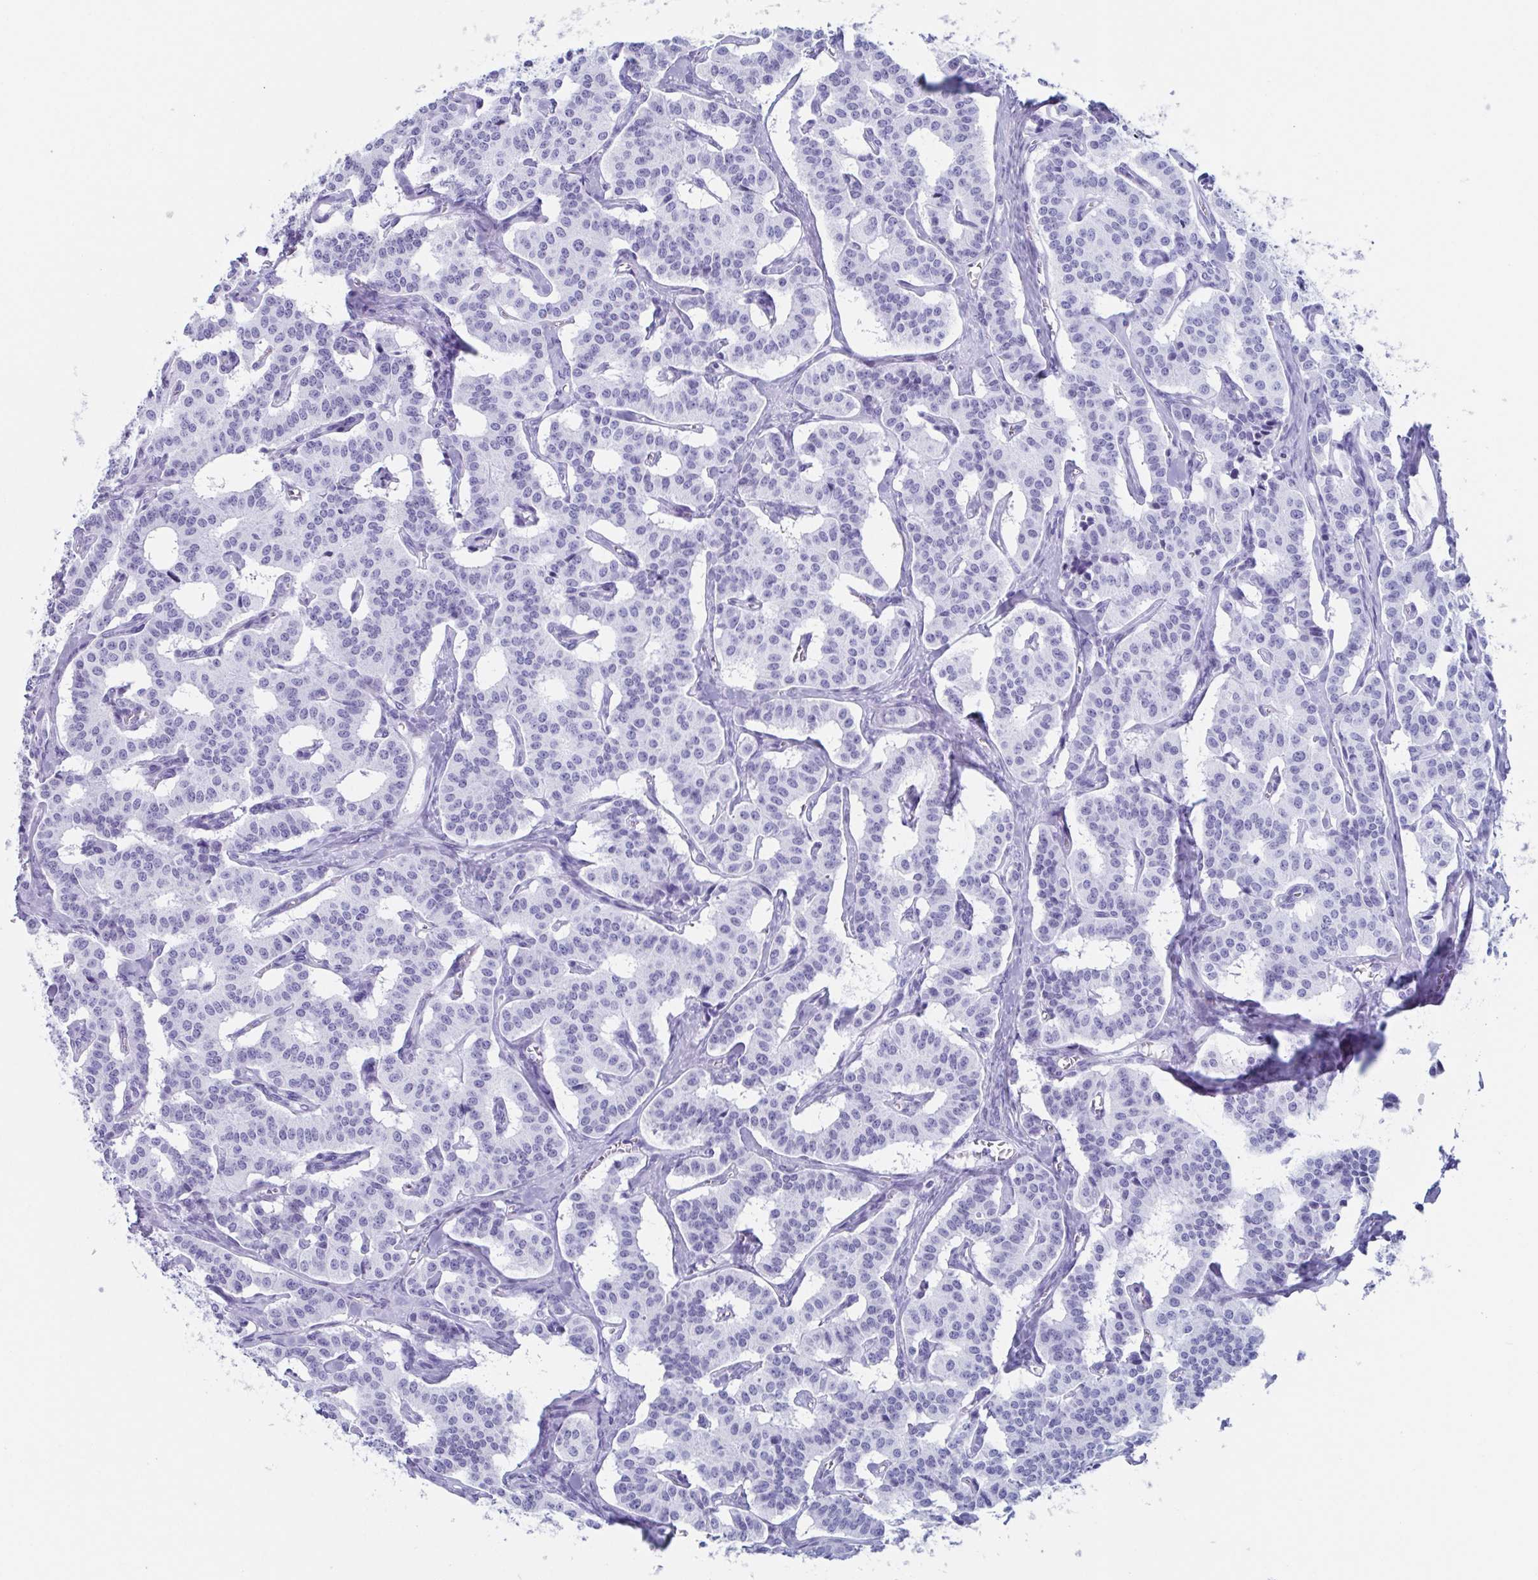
{"staining": {"intensity": "negative", "quantity": "none", "location": "none"}, "tissue": "carcinoid", "cell_type": "Tumor cells", "image_type": "cancer", "snomed": [{"axis": "morphology", "description": "Carcinoid, malignant, NOS"}, {"axis": "topography", "description": "Lung"}], "caption": "Immunohistochemical staining of malignant carcinoid displays no significant staining in tumor cells.", "gene": "LYRM2", "patient": {"sex": "female", "age": 46}}